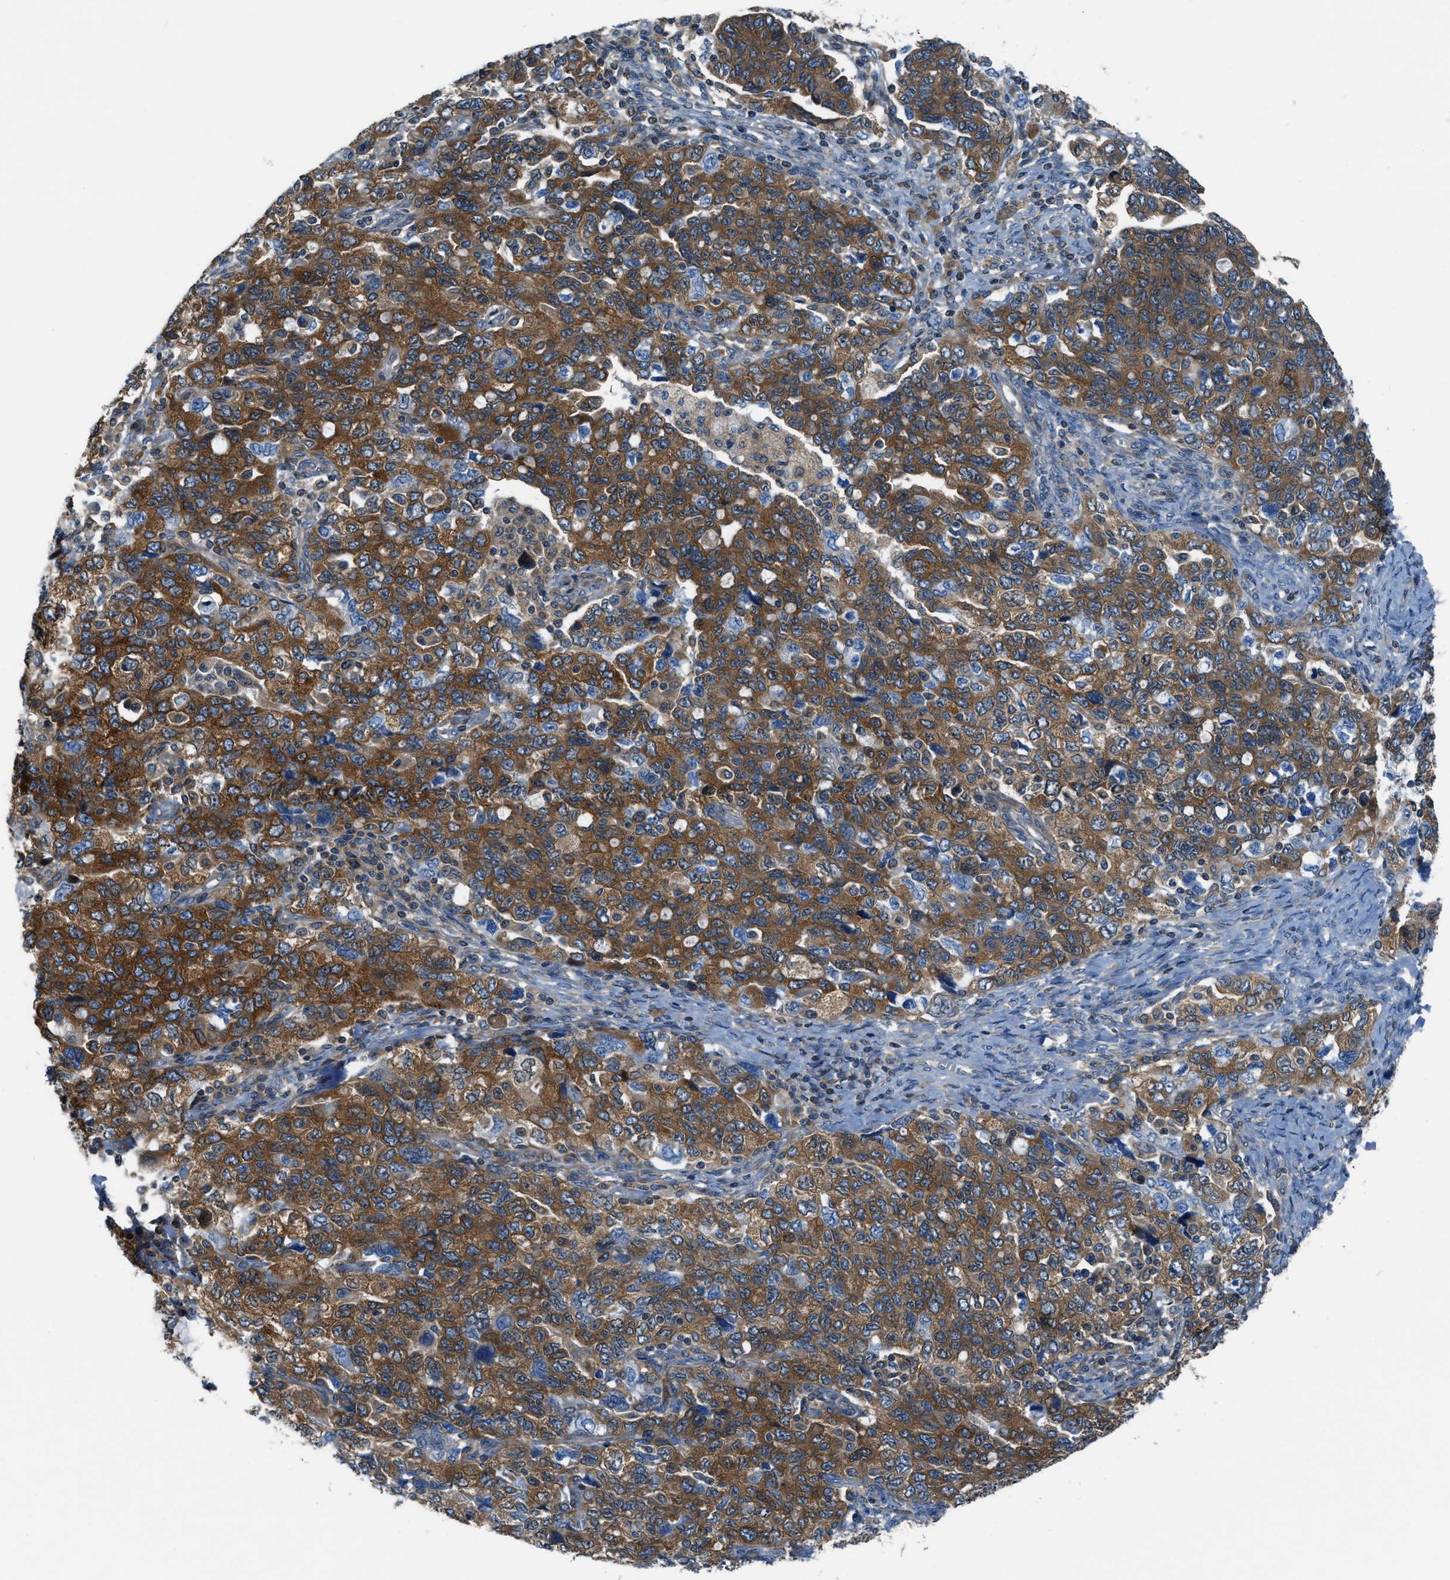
{"staining": {"intensity": "strong", "quantity": ">75%", "location": "cytoplasmic/membranous"}, "tissue": "ovarian cancer", "cell_type": "Tumor cells", "image_type": "cancer", "snomed": [{"axis": "morphology", "description": "Carcinoma, NOS"}, {"axis": "morphology", "description": "Cystadenocarcinoma, serous, NOS"}, {"axis": "topography", "description": "Ovary"}], "caption": "IHC image of human ovarian serous cystadenocarcinoma stained for a protein (brown), which exhibits high levels of strong cytoplasmic/membranous positivity in approximately >75% of tumor cells.", "gene": "ARFGAP2", "patient": {"sex": "female", "age": 69}}